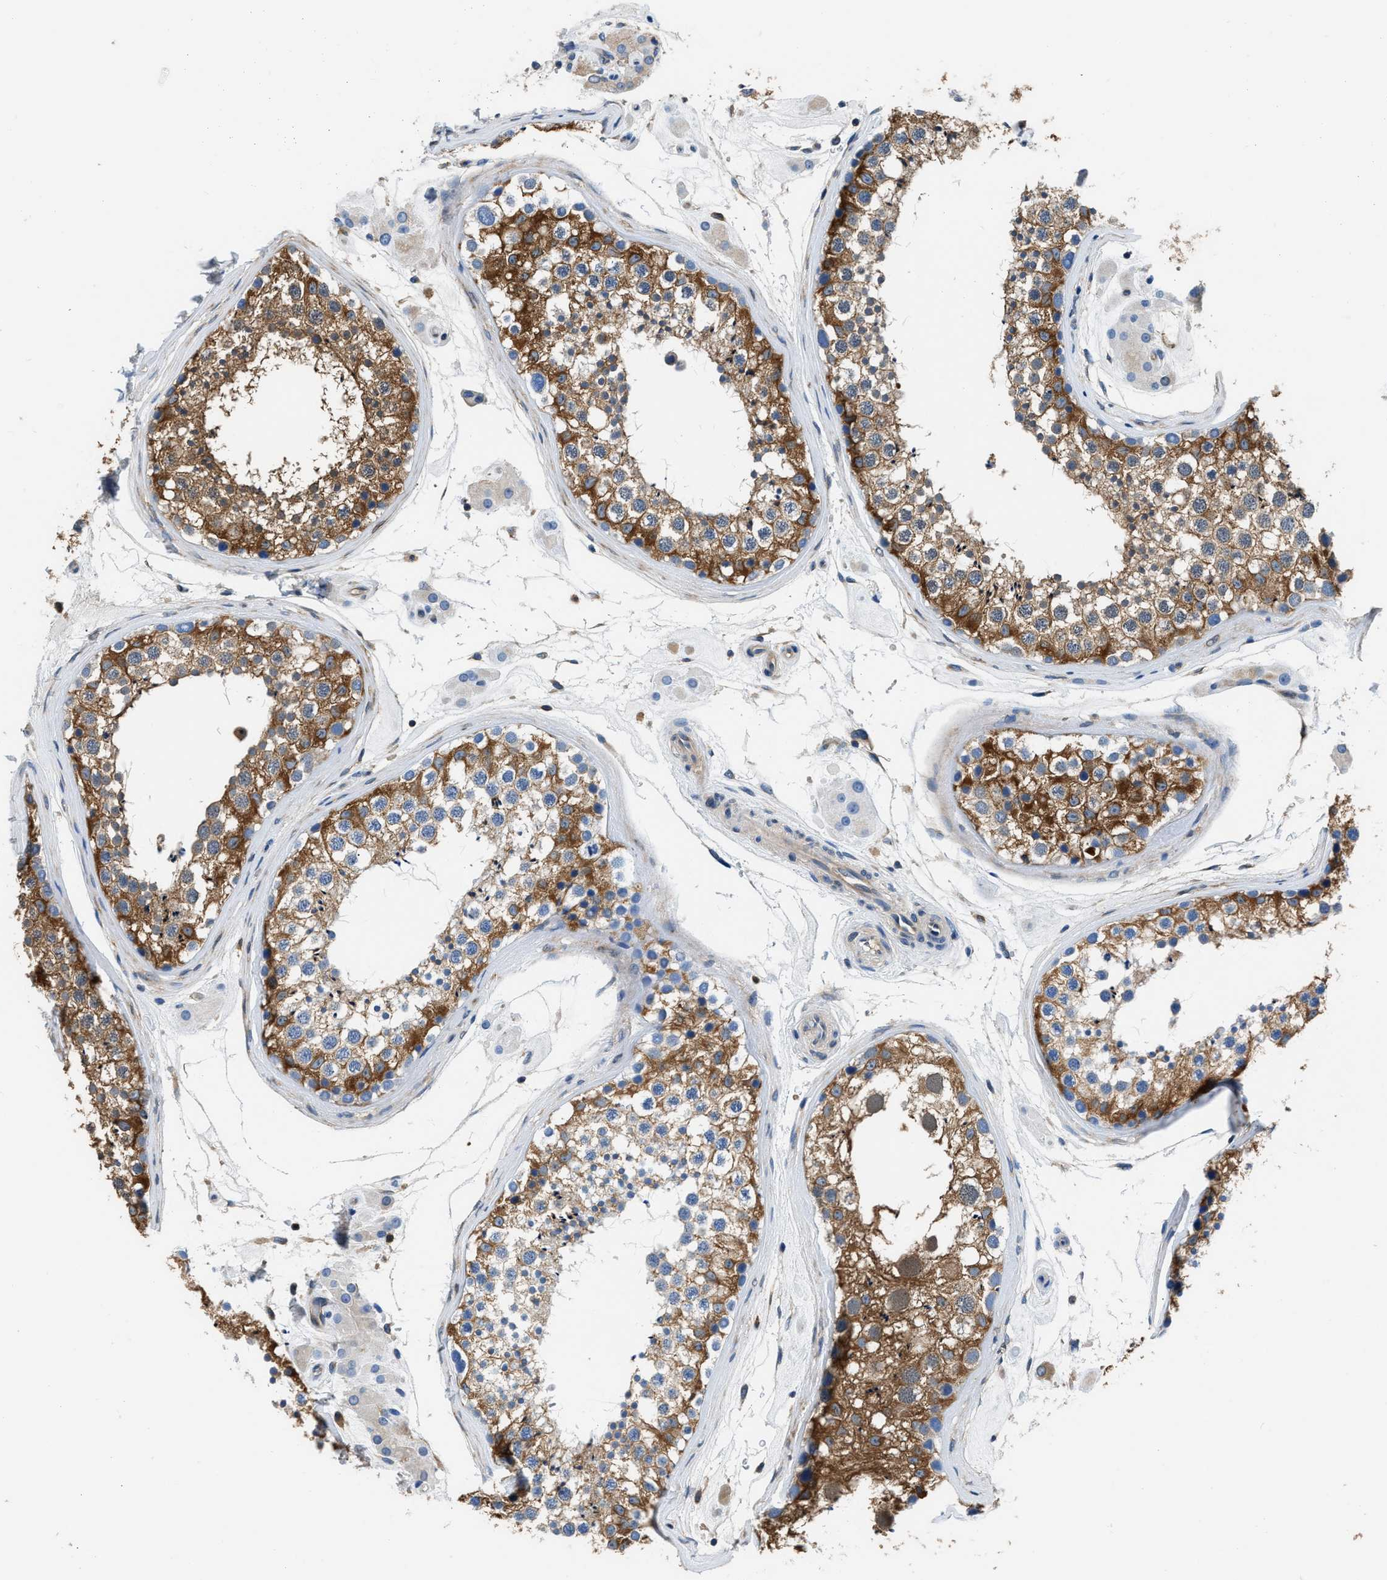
{"staining": {"intensity": "strong", "quantity": "25%-75%", "location": "cytoplasmic/membranous"}, "tissue": "testis", "cell_type": "Cells in seminiferous ducts", "image_type": "normal", "snomed": [{"axis": "morphology", "description": "Normal tissue, NOS"}, {"axis": "topography", "description": "Testis"}], "caption": "Immunohistochemistry histopathology image of normal human testis stained for a protein (brown), which exhibits high levels of strong cytoplasmic/membranous staining in approximately 25%-75% of cells in seminiferous ducts.", "gene": "PKM", "patient": {"sex": "male", "age": 46}}